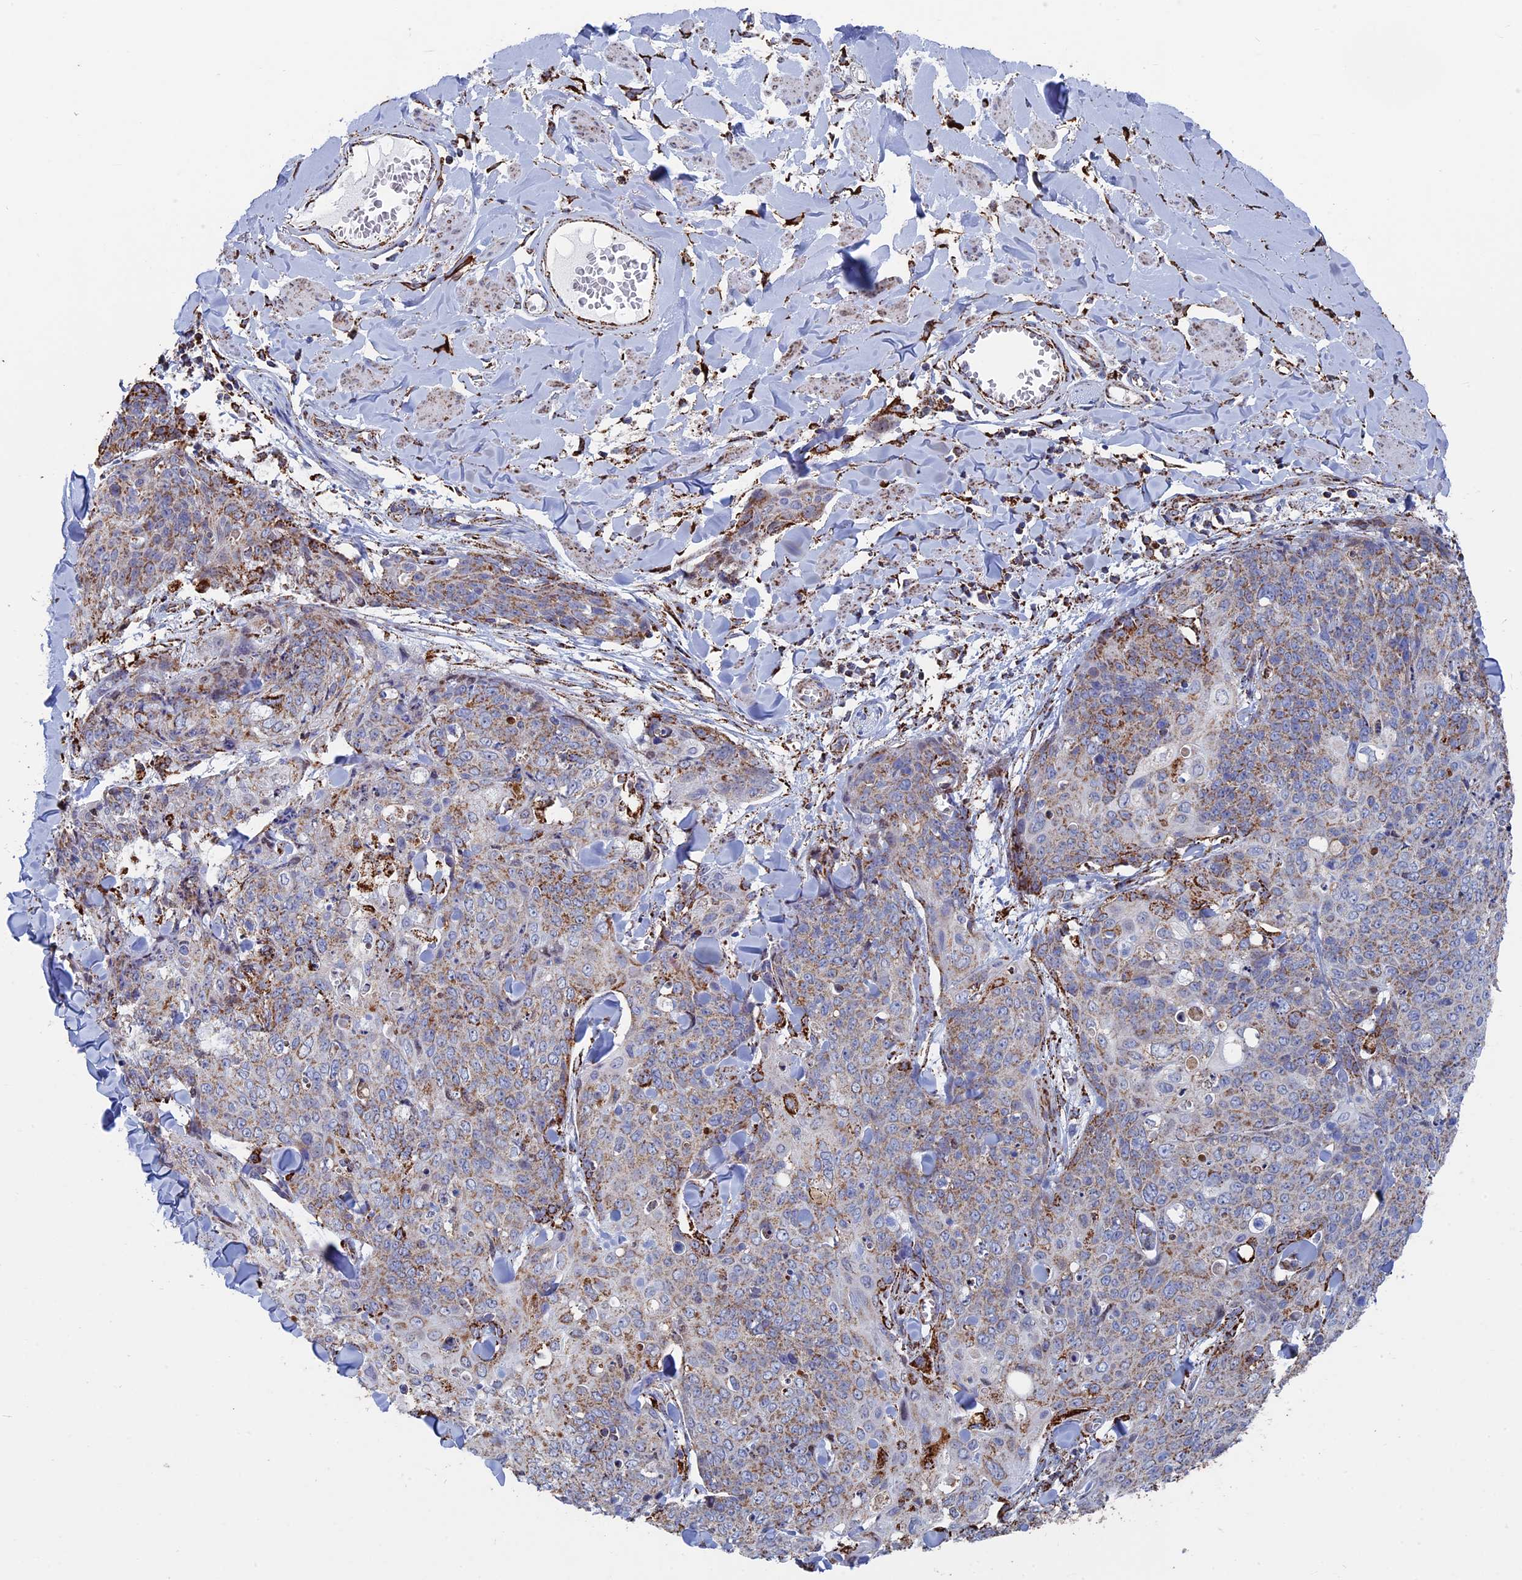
{"staining": {"intensity": "weak", "quantity": ">75%", "location": "cytoplasmic/membranous"}, "tissue": "skin cancer", "cell_type": "Tumor cells", "image_type": "cancer", "snomed": [{"axis": "morphology", "description": "Squamous cell carcinoma, NOS"}, {"axis": "topography", "description": "Skin"}, {"axis": "topography", "description": "Vulva"}], "caption": "Skin squamous cell carcinoma tissue exhibits weak cytoplasmic/membranous expression in about >75% of tumor cells The staining was performed using DAB to visualize the protein expression in brown, while the nuclei were stained in blue with hematoxylin (Magnification: 20x).", "gene": "SEC24D", "patient": {"sex": "female", "age": 85}}